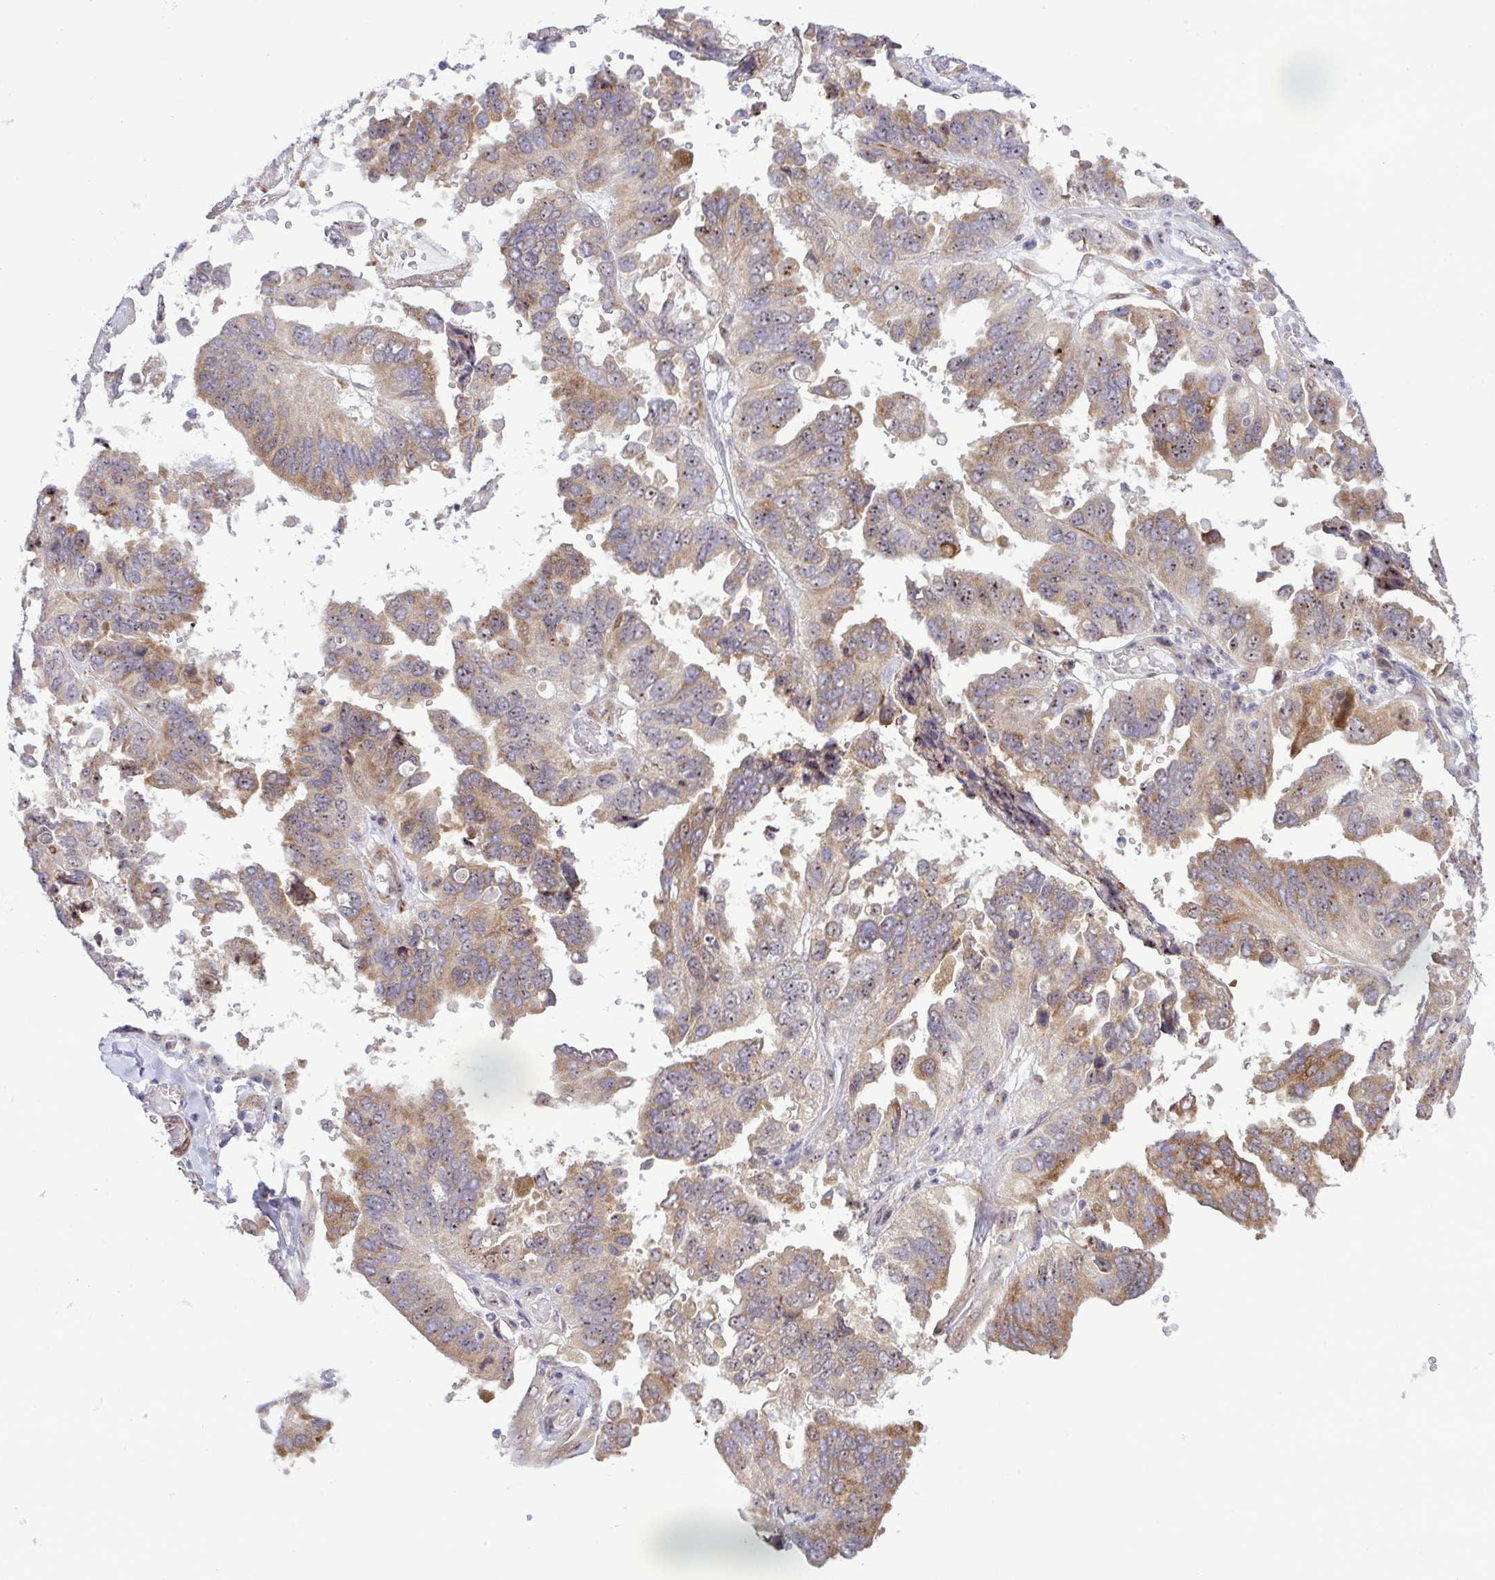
{"staining": {"intensity": "weak", "quantity": ">75%", "location": "cytoplasmic/membranous,nuclear"}, "tissue": "ovarian cancer", "cell_type": "Tumor cells", "image_type": "cancer", "snomed": [{"axis": "morphology", "description": "Cystadenocarcinoma, serous, NOS"}, {"axis": "topography", "description": "Ovary"}], "caption": "Serous cystadenocarcinoma (ovarian) stained with DAB (3,3'-diaminobenzidine) immunohistochemistry (IHC) shows low levels of weak cytoplasmic/membranous and nuclear staining in about >75% of tumor cells.", "gene": "RSL24D1", "patient": {"sex": "female", "age": 79}}